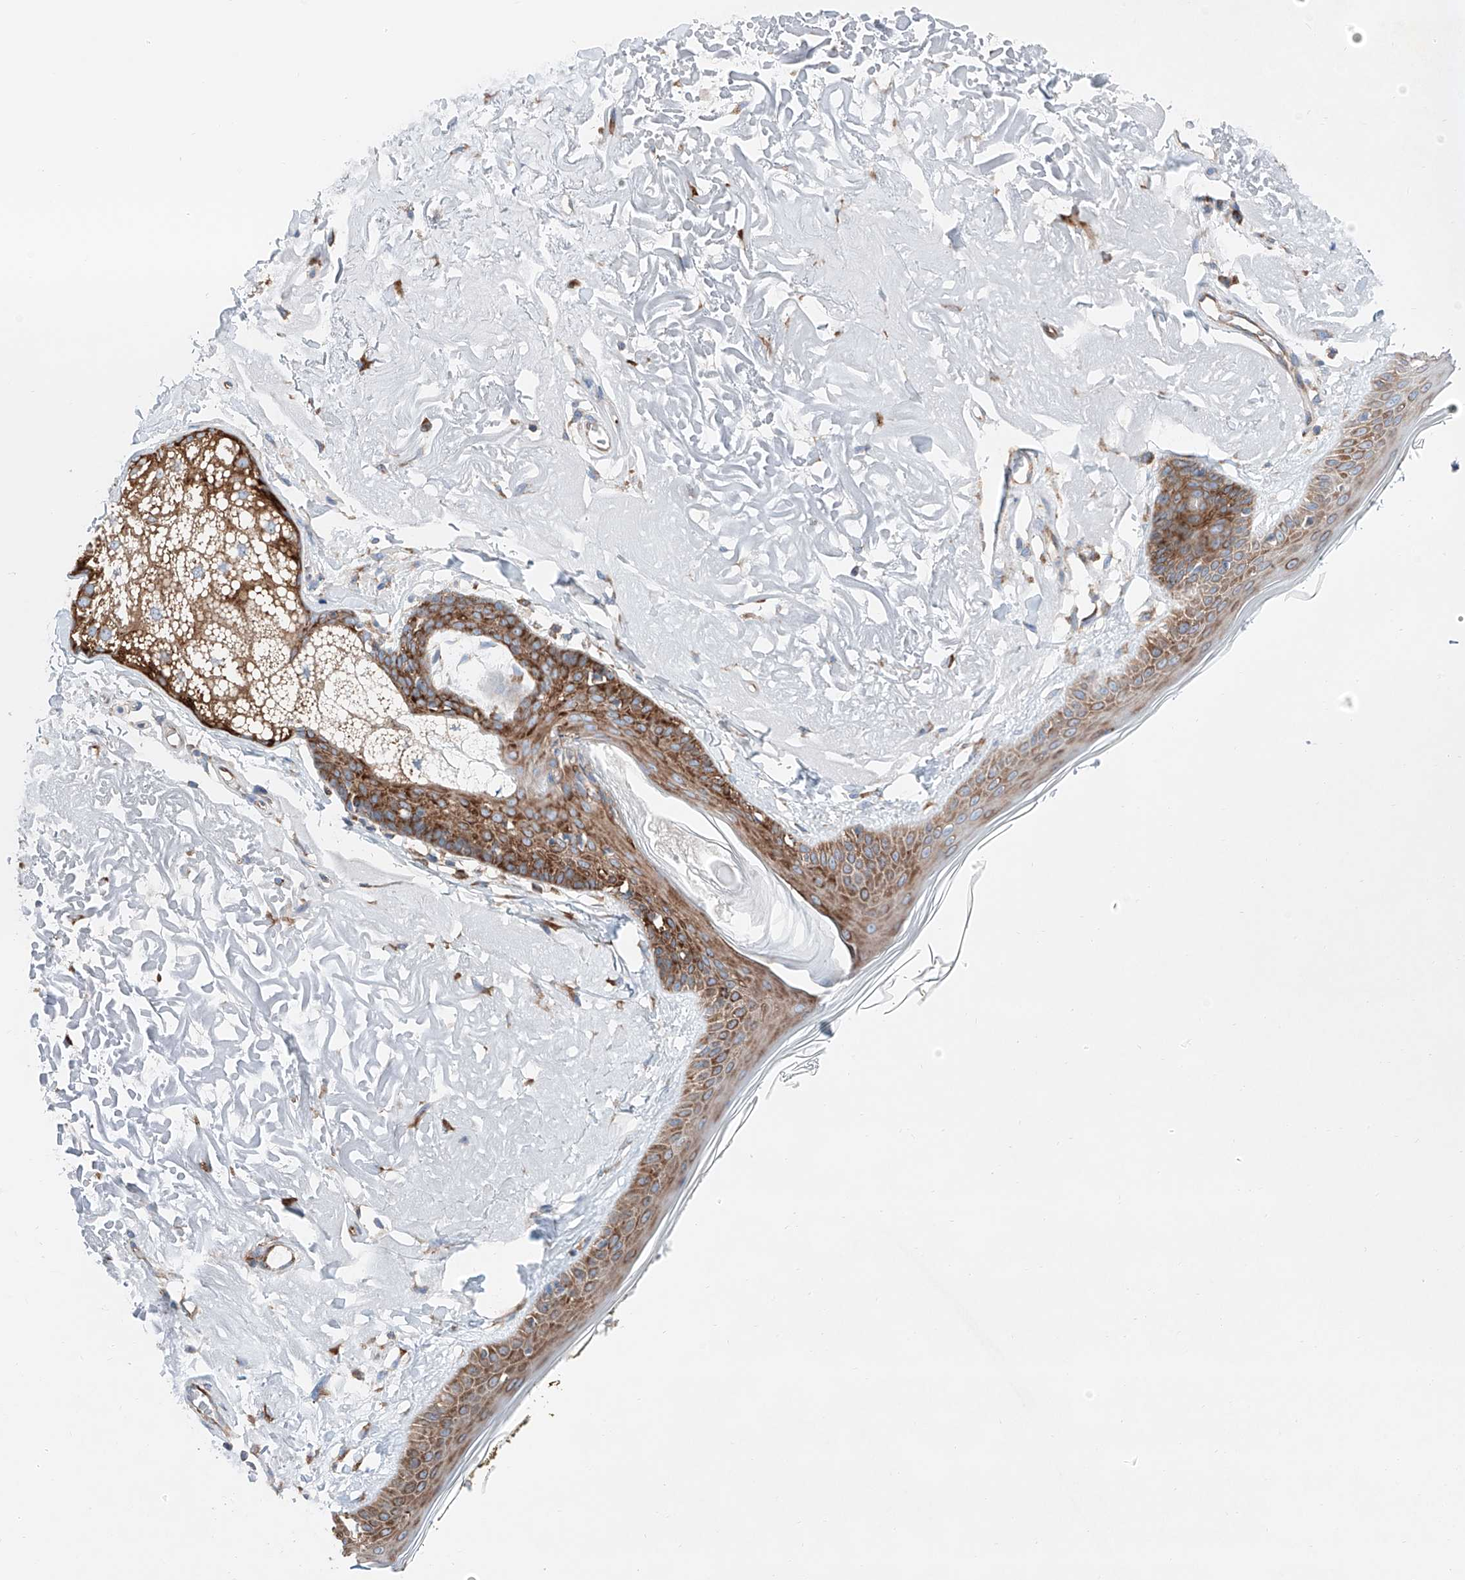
{"staining": {"intensity": "moderate", "quantity": ">75%", "location": "cytoplasmic/membranous"}, "tissue": "skin", "cell_type": "Fibroblasts", "image_type": "normal", "snomed": [{"axis": "morphology", "description": "Normal tissue, NOS"}, {"axis": "topography", "description": "Skin"}, {"axis": "topography", "description": "Skeletal muscle"}], "caption": "Protein staining reveals moderate cytoplasmic/membranous positivity in approximately >75% of fibroblasts in benign skin.", "gene": "CRELD1", "patient": {"sex": "male", "age": 83}}